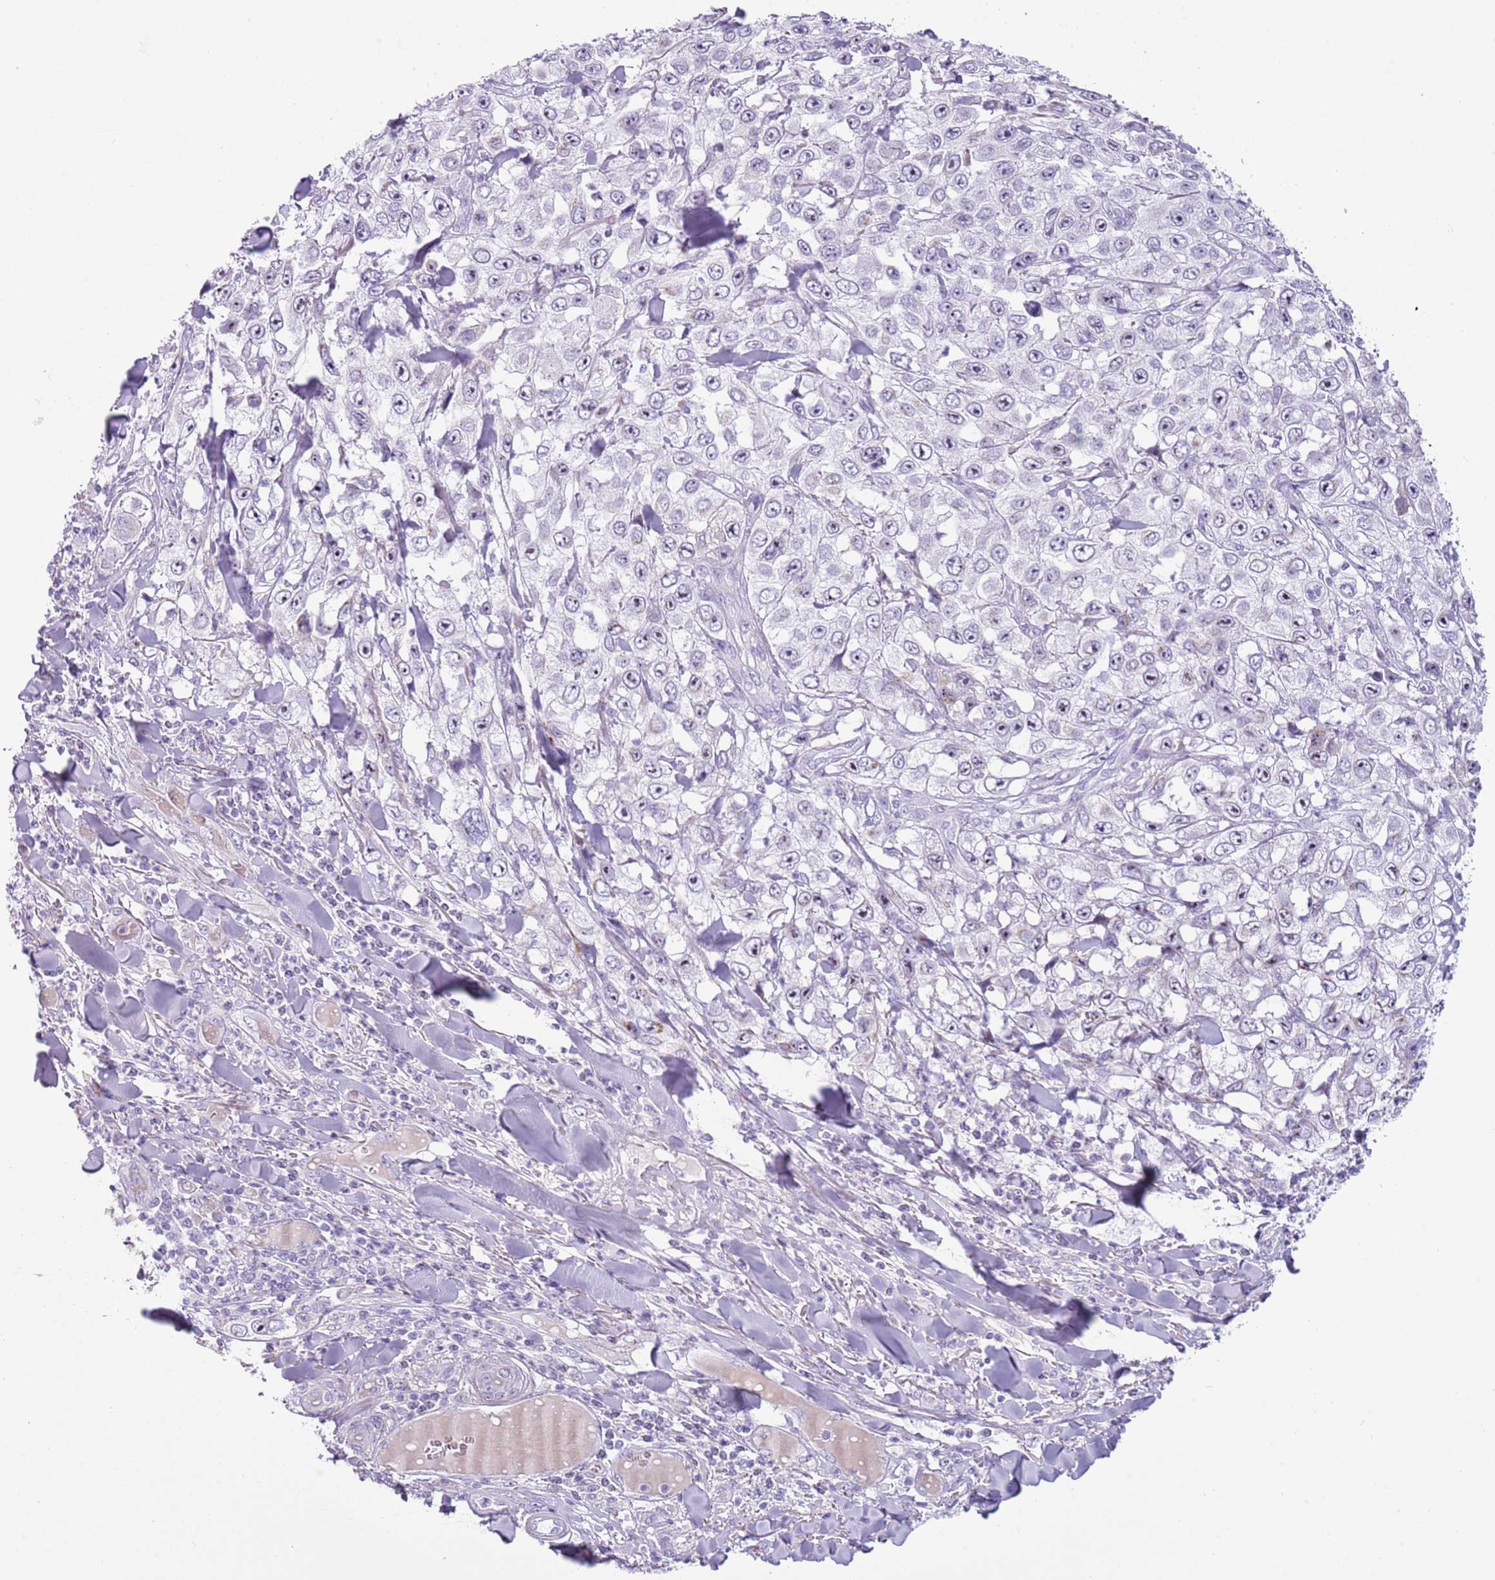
{"staining": {"intensity": "negative", "quantity": "none", "location": "none"}, "tissue": "skin cancer", "cell_type": "Tumor cells", "image_type": "cancer", "snomed": [{"axis": "morphology", "description": "Squamous cell carcinoma, NOS"}, {"axis": "topography", "description": "Skin"}], "caption": "There is no significant staining in tumor cells of skin squamous cell carcinoma. (Immunohistochemistry (ihc), brightfield microscopy, high magnification).", "gene": "NBPF6", "patient": {"sex": "male", "age": 82}}